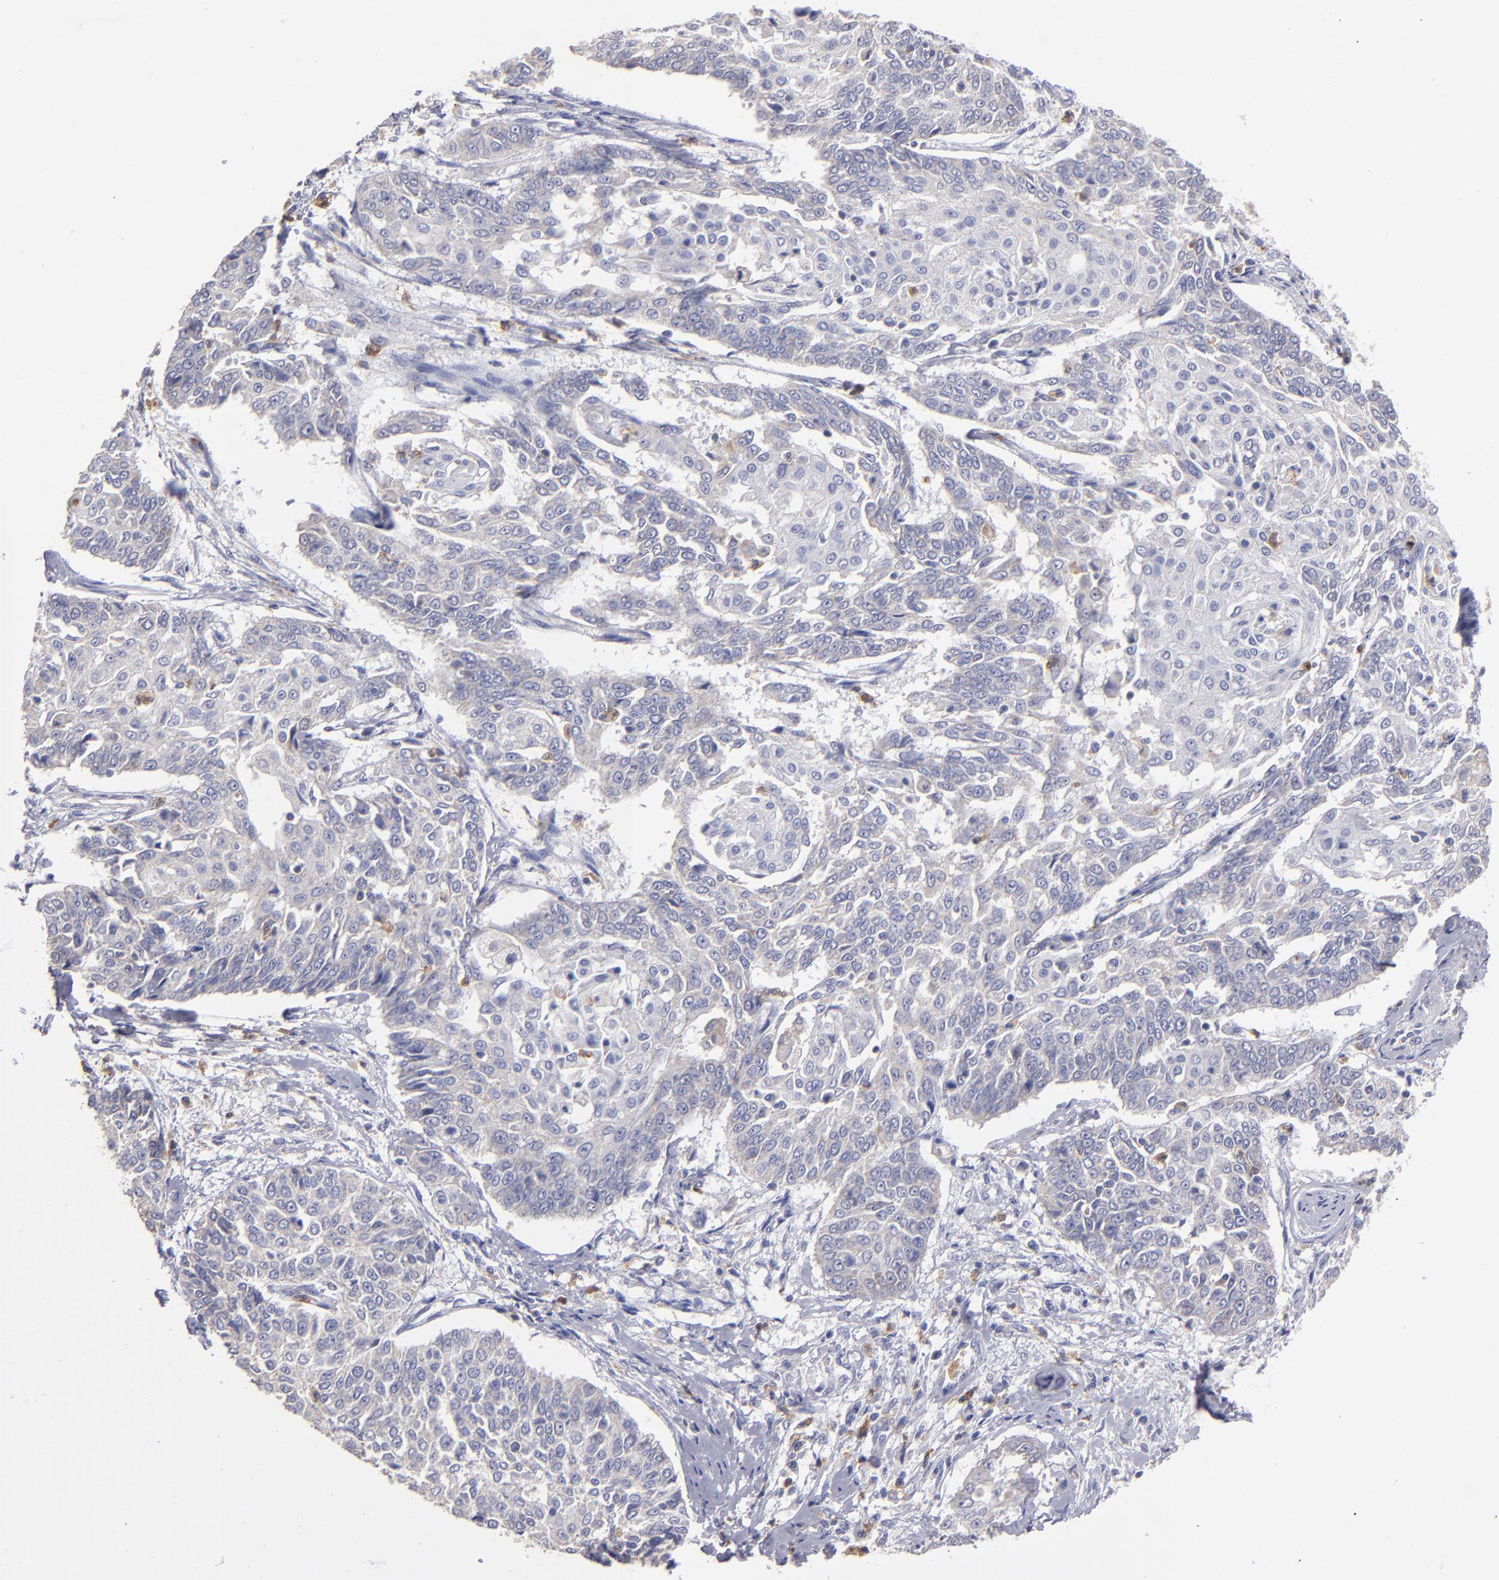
{"staining": {"intensity": "weak", "quantity": ">75%", "location": "cytoplasmic/membranous"}, "tissue": "cervical cancer", "cell_type": "Tumor cells", "image_type": "cancer", "snomed": [{"axis": "morphology", "description": "Squamous cell carcinoma, NOS"}, {"axis": "topography", "description": "Cervix"}], "caption": "This is an image of IHC staining of cervical squamous cell carcinoma, which shows weak positivity in the cytoplasmic/membranous of tumor cells.", "gene": "FGR", "patient": {"sex": "female", "age": 64}}